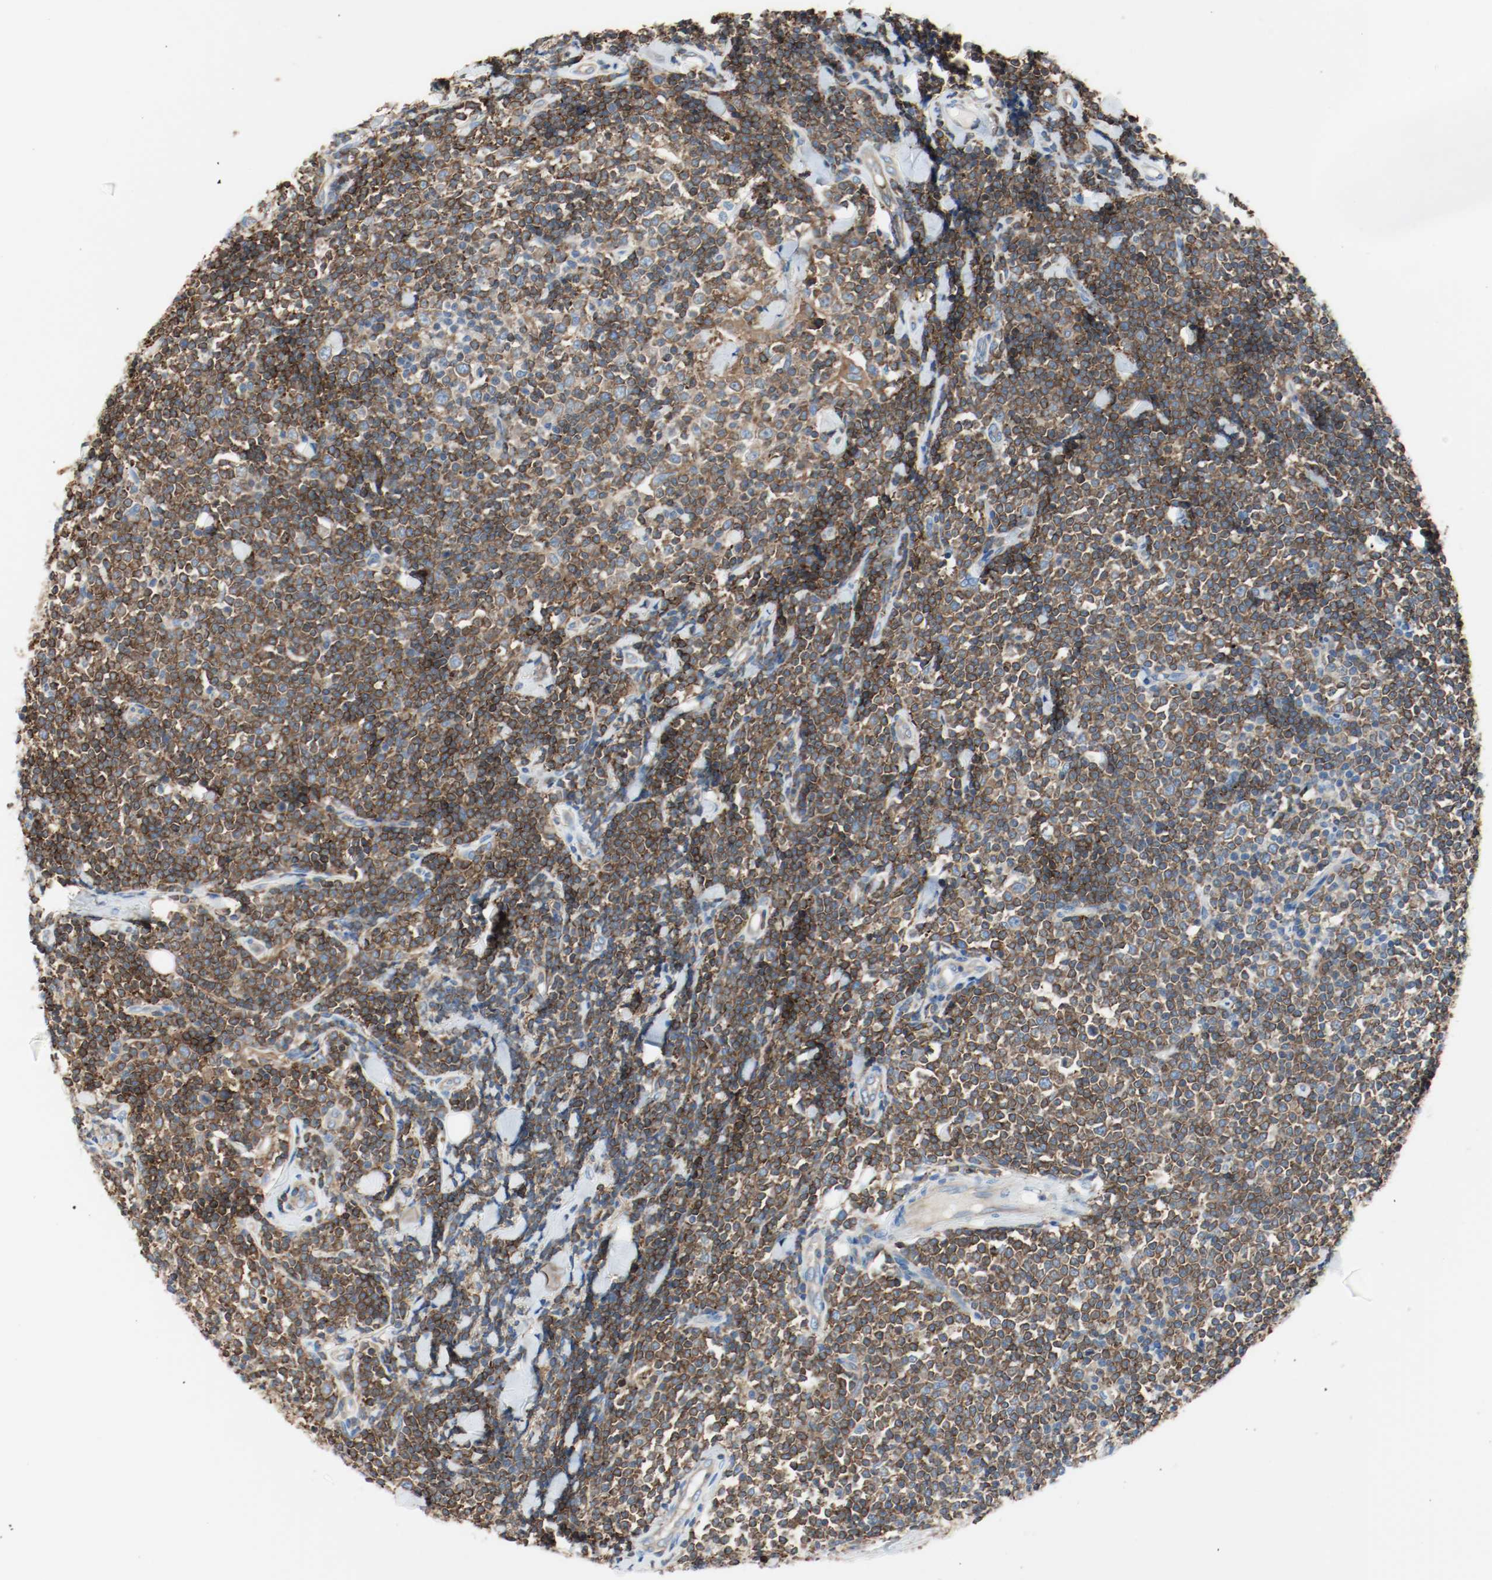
{"staining": {"intensity": "strong", "quantity": ">75%", "location": "cytoplasmic/membranous"}, "tissue": "lymphoma", "cell_type": "Tumor cells", "image_type": "cancer", "snomed": [{"axis": "morphology", "description": "Malignant lymphoma, non-Hodgkin's type, Low grade"}, {"axis": "topography", "description": "Soft tissue"}], "caption": "Low-grade malignant lymphoma, non-Hodgkin's type tissue shows strong cytoplasmic/membranous staining in approximately >75% of tumor cells, visualized by immunohistochemistry.", "gene": "ARPC1B", "patient": {"sex": "male", "age": 92}}